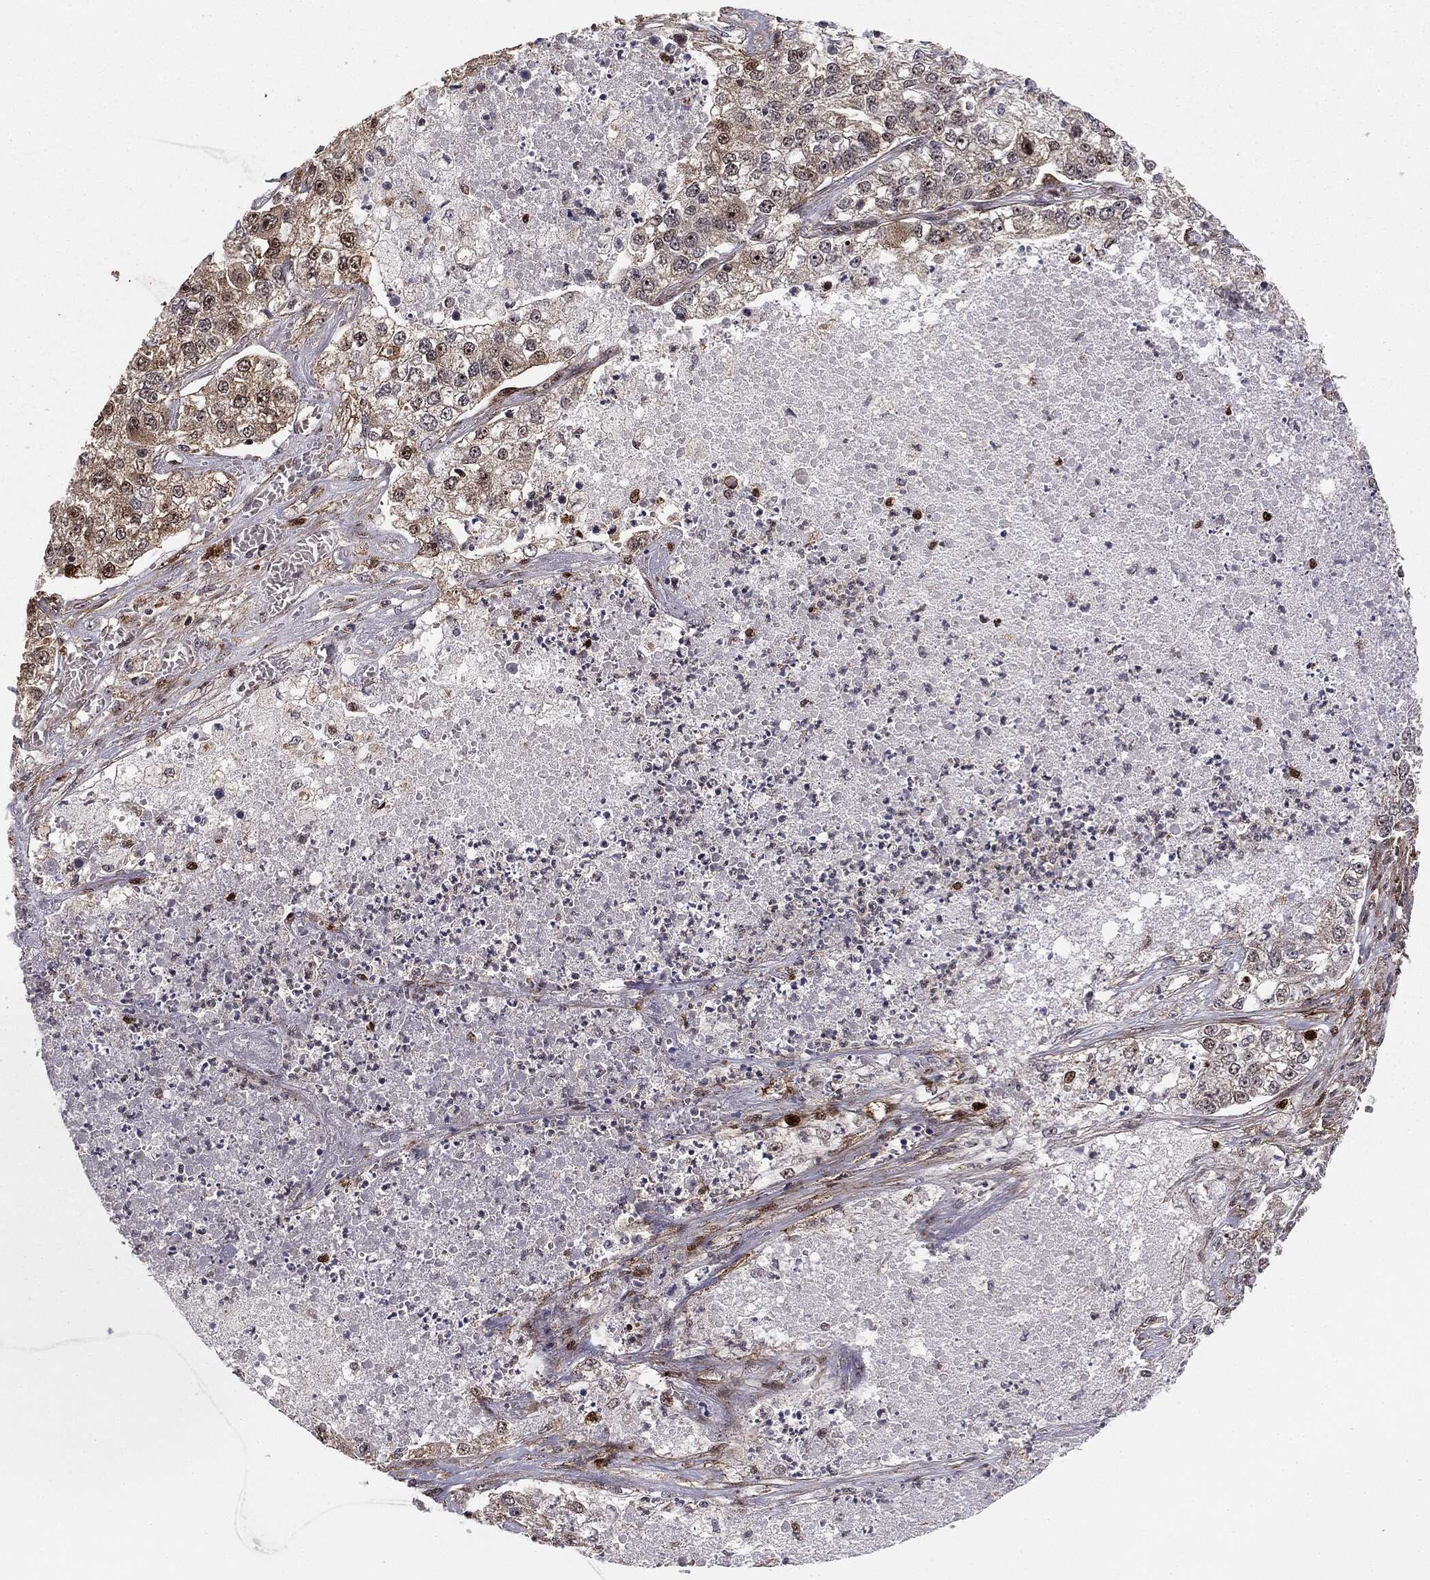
{"staining": {"intensity": "negative", "quantity": "none", "location": "none"}, "tissue": "lung cancer", "cell_type": "Tumor cells", "image_type": "cancer", "snomed": [{"axis": "morphology", "description": "Adenocarcinoma, NOS"}, {"axis": "topography", "description": "Lung"}], "caption": "Lung cancer was stained to show a protein in brown. There is no significant staining in tumor cells.", "gene": "PTEN", "patient": {"sex": "male", "age": 49}}